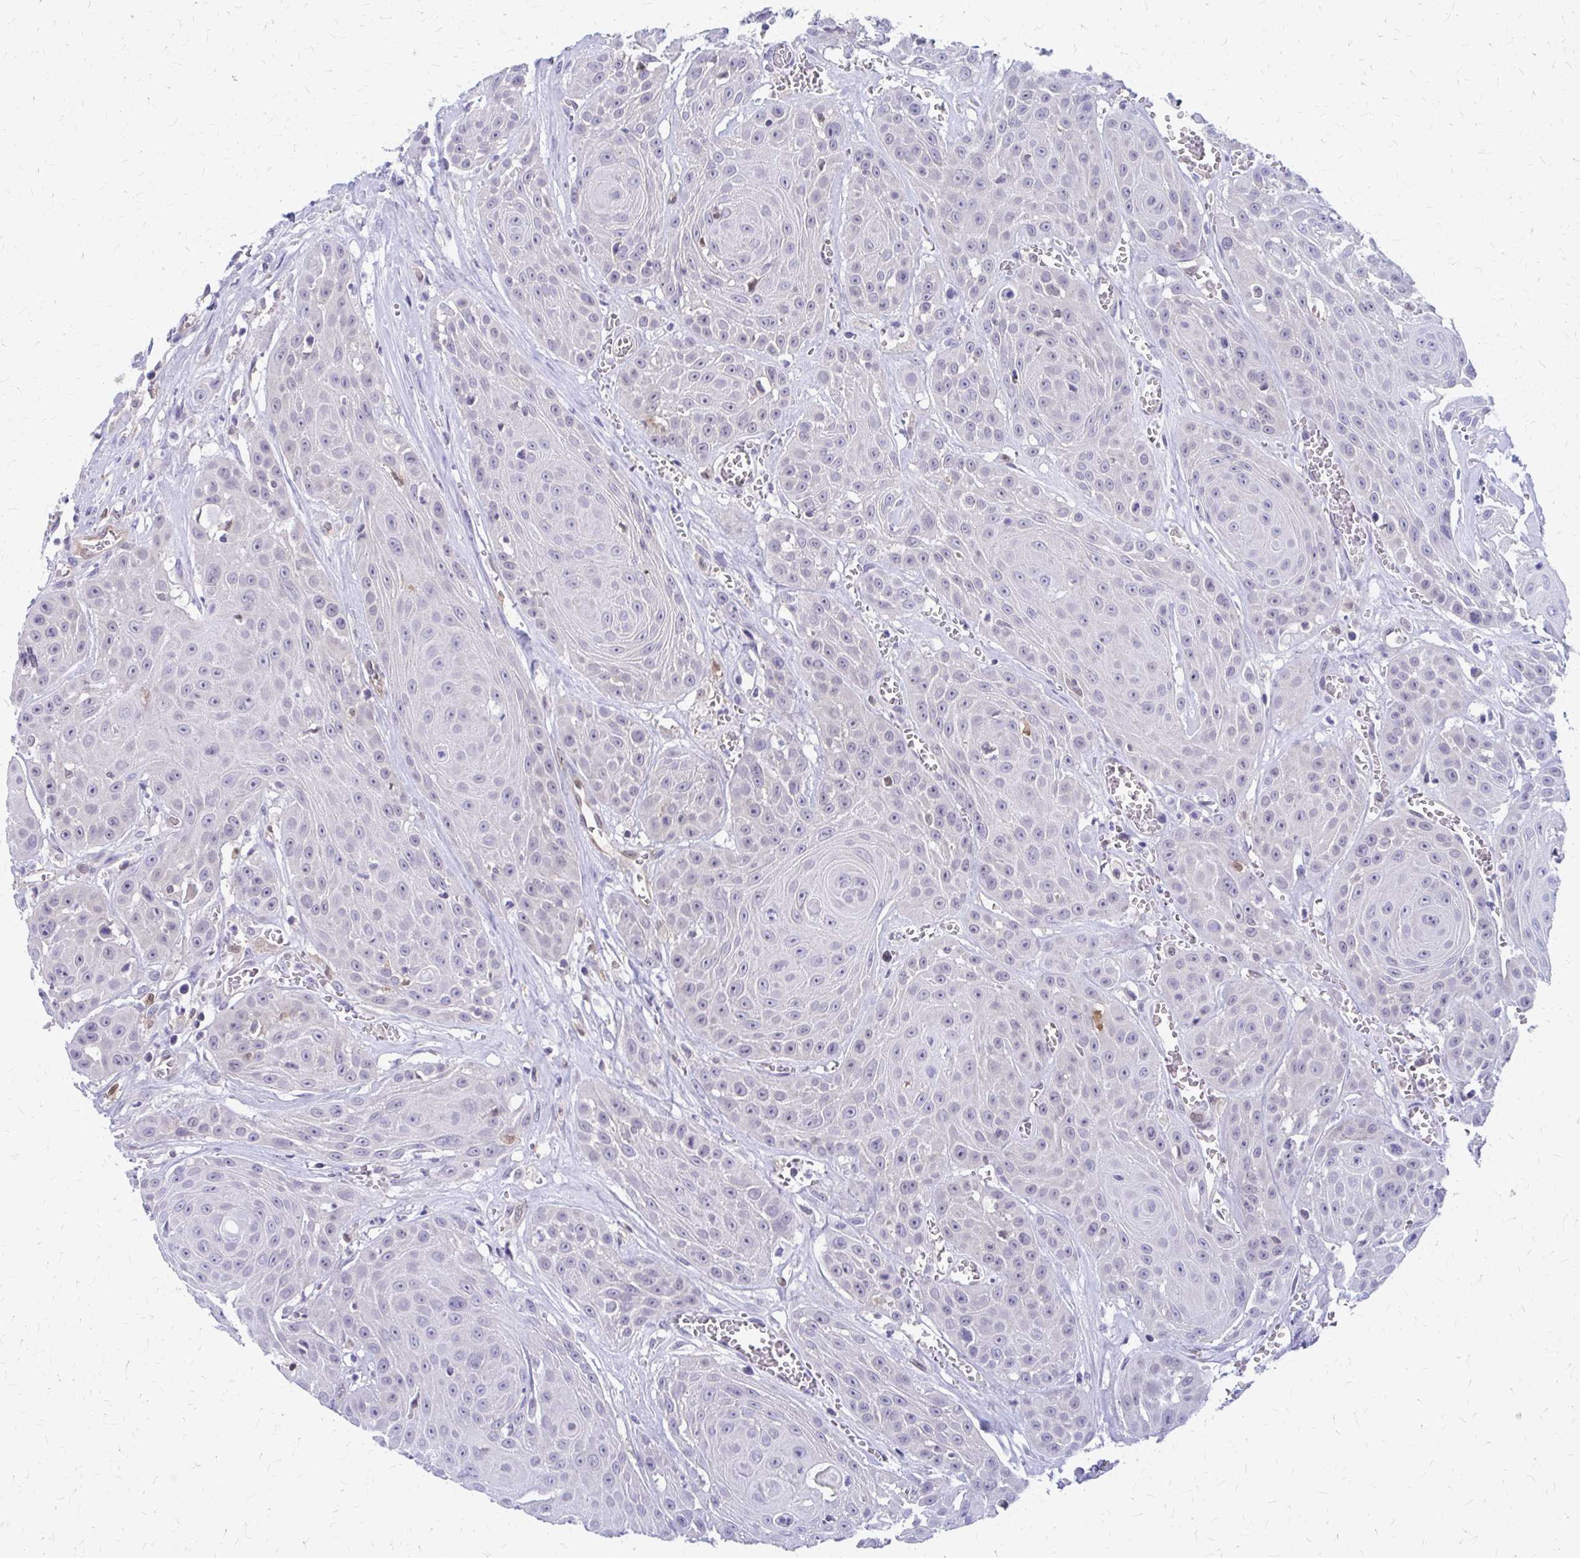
{"staining": {"intensity": "negative", "quantity": "none", "location": "none"}, "tissue": "head and neck cancer", "cell_type": "Tumor cells", "image_type": "cancer", "snomed": [{"axis": "morphology", "description": "Squamous cell carcinoma, NOS"}, {"axis": "topography", "description": "Oral tissue"}, {"axis": "topography", "description": "Head-Neck"}], "caption": "DAB immunohistochemical staining of human squamous cell carcinoma (head and neck) demonstrates no significant positivity in tumor cells.", "gene": "CLIC2", "patient": {"sex": "male", "age": 81}}